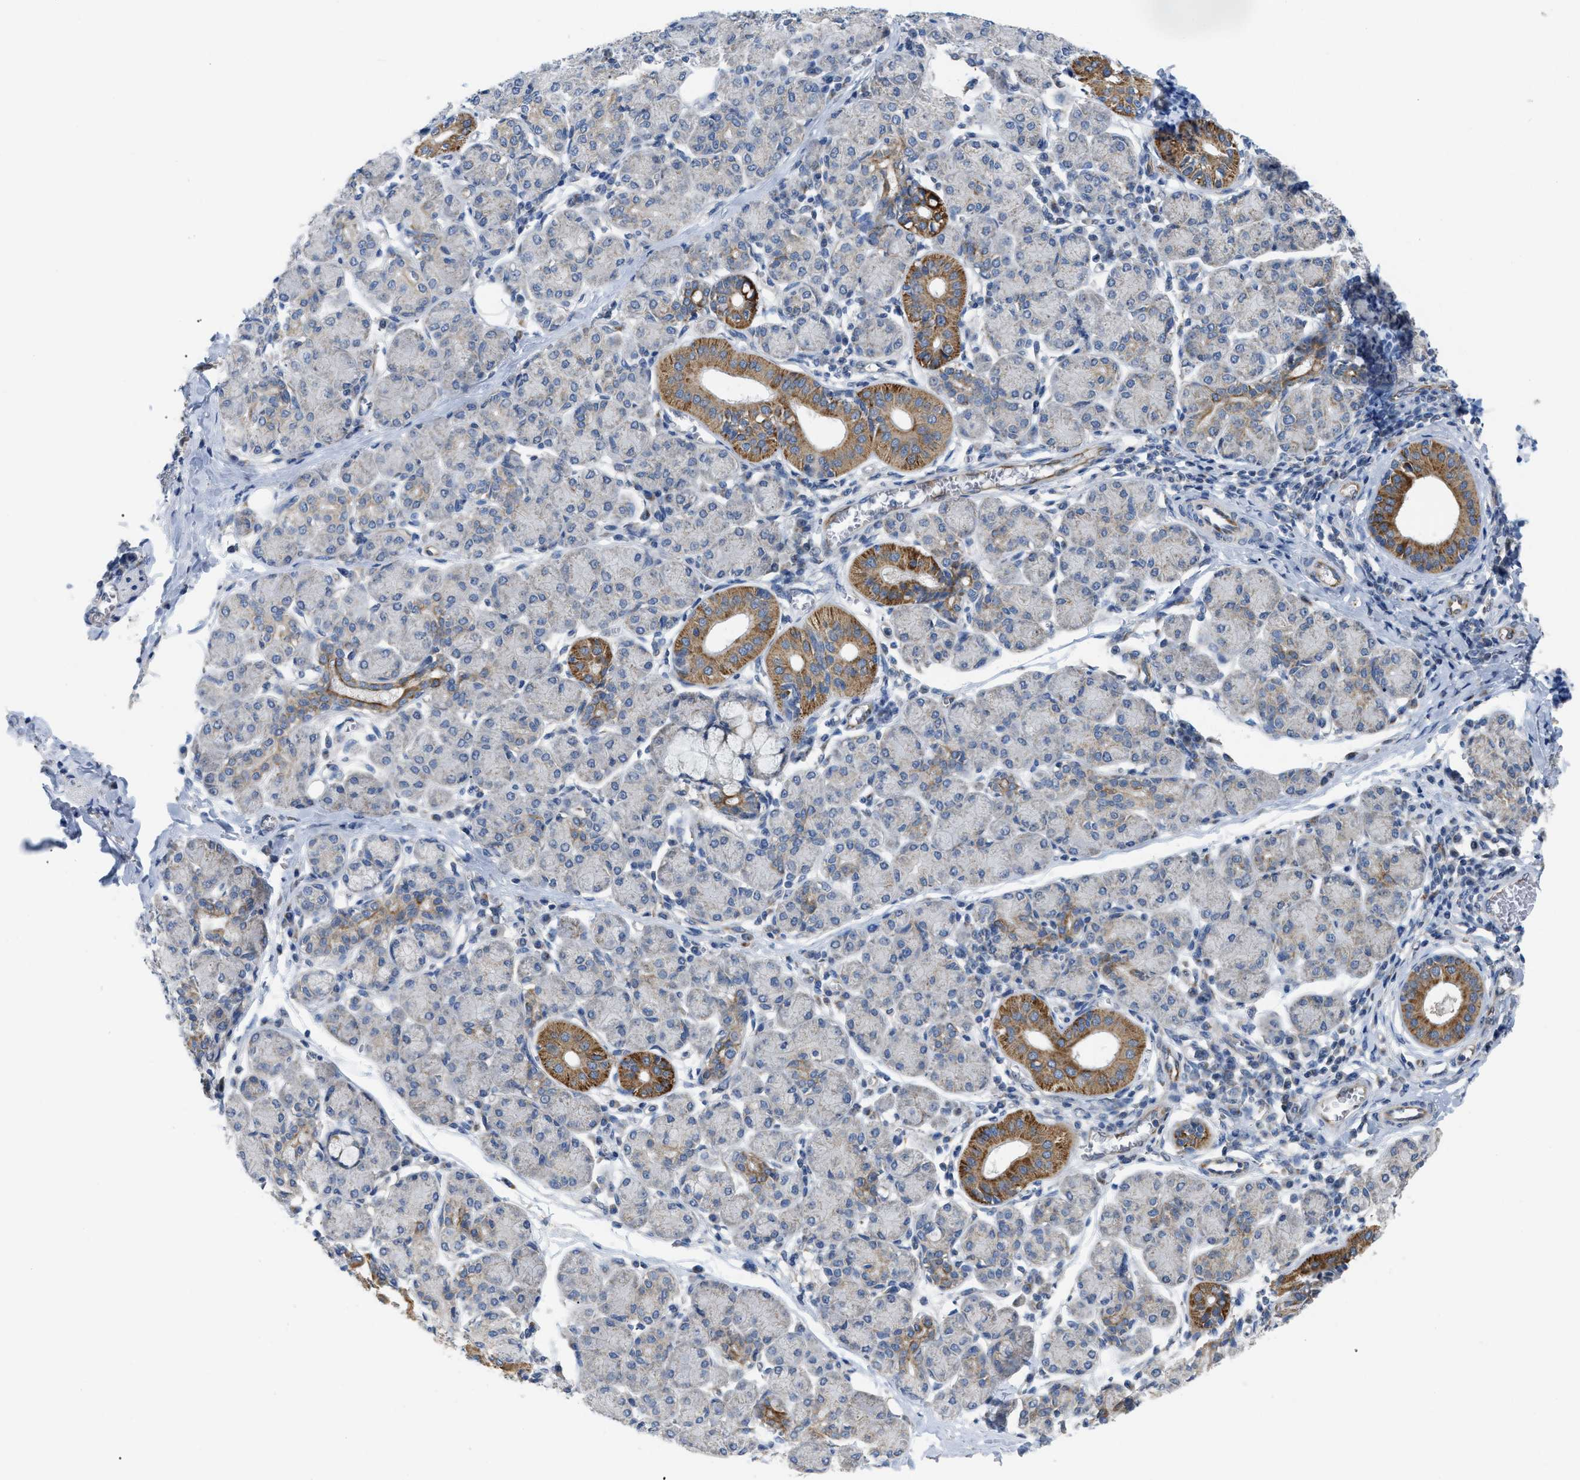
{"staining": {"intensity": "moderate", "quantity": "<25%", "location": "cytoplasmic/membranous"}, "tissue": "salivary gland", "cell_type": "Glandular cells", "image_type": "normal", "snomed": [{"axis": "morphology", "description": "Normal tissue, NOS"}, {"axis": "morphology", "description": "Inflammation, NOS"}, {"axis": "topography", "description": "Lymph node"}, {"axis": "topography", "description": "Salivary gland"}], "caption": "IHC photomicrograph of benign salivary gland: salivary gland stained using immunohistochemistry (IHC) shows low levels of moderate protein expression localized specifically in the cytoplasmic/membranous of glandular cells, appearing as a cytoplasmic/membranous brown color.", "gene": "DHX58", "patient": {"sex": "male", "age": 3}}